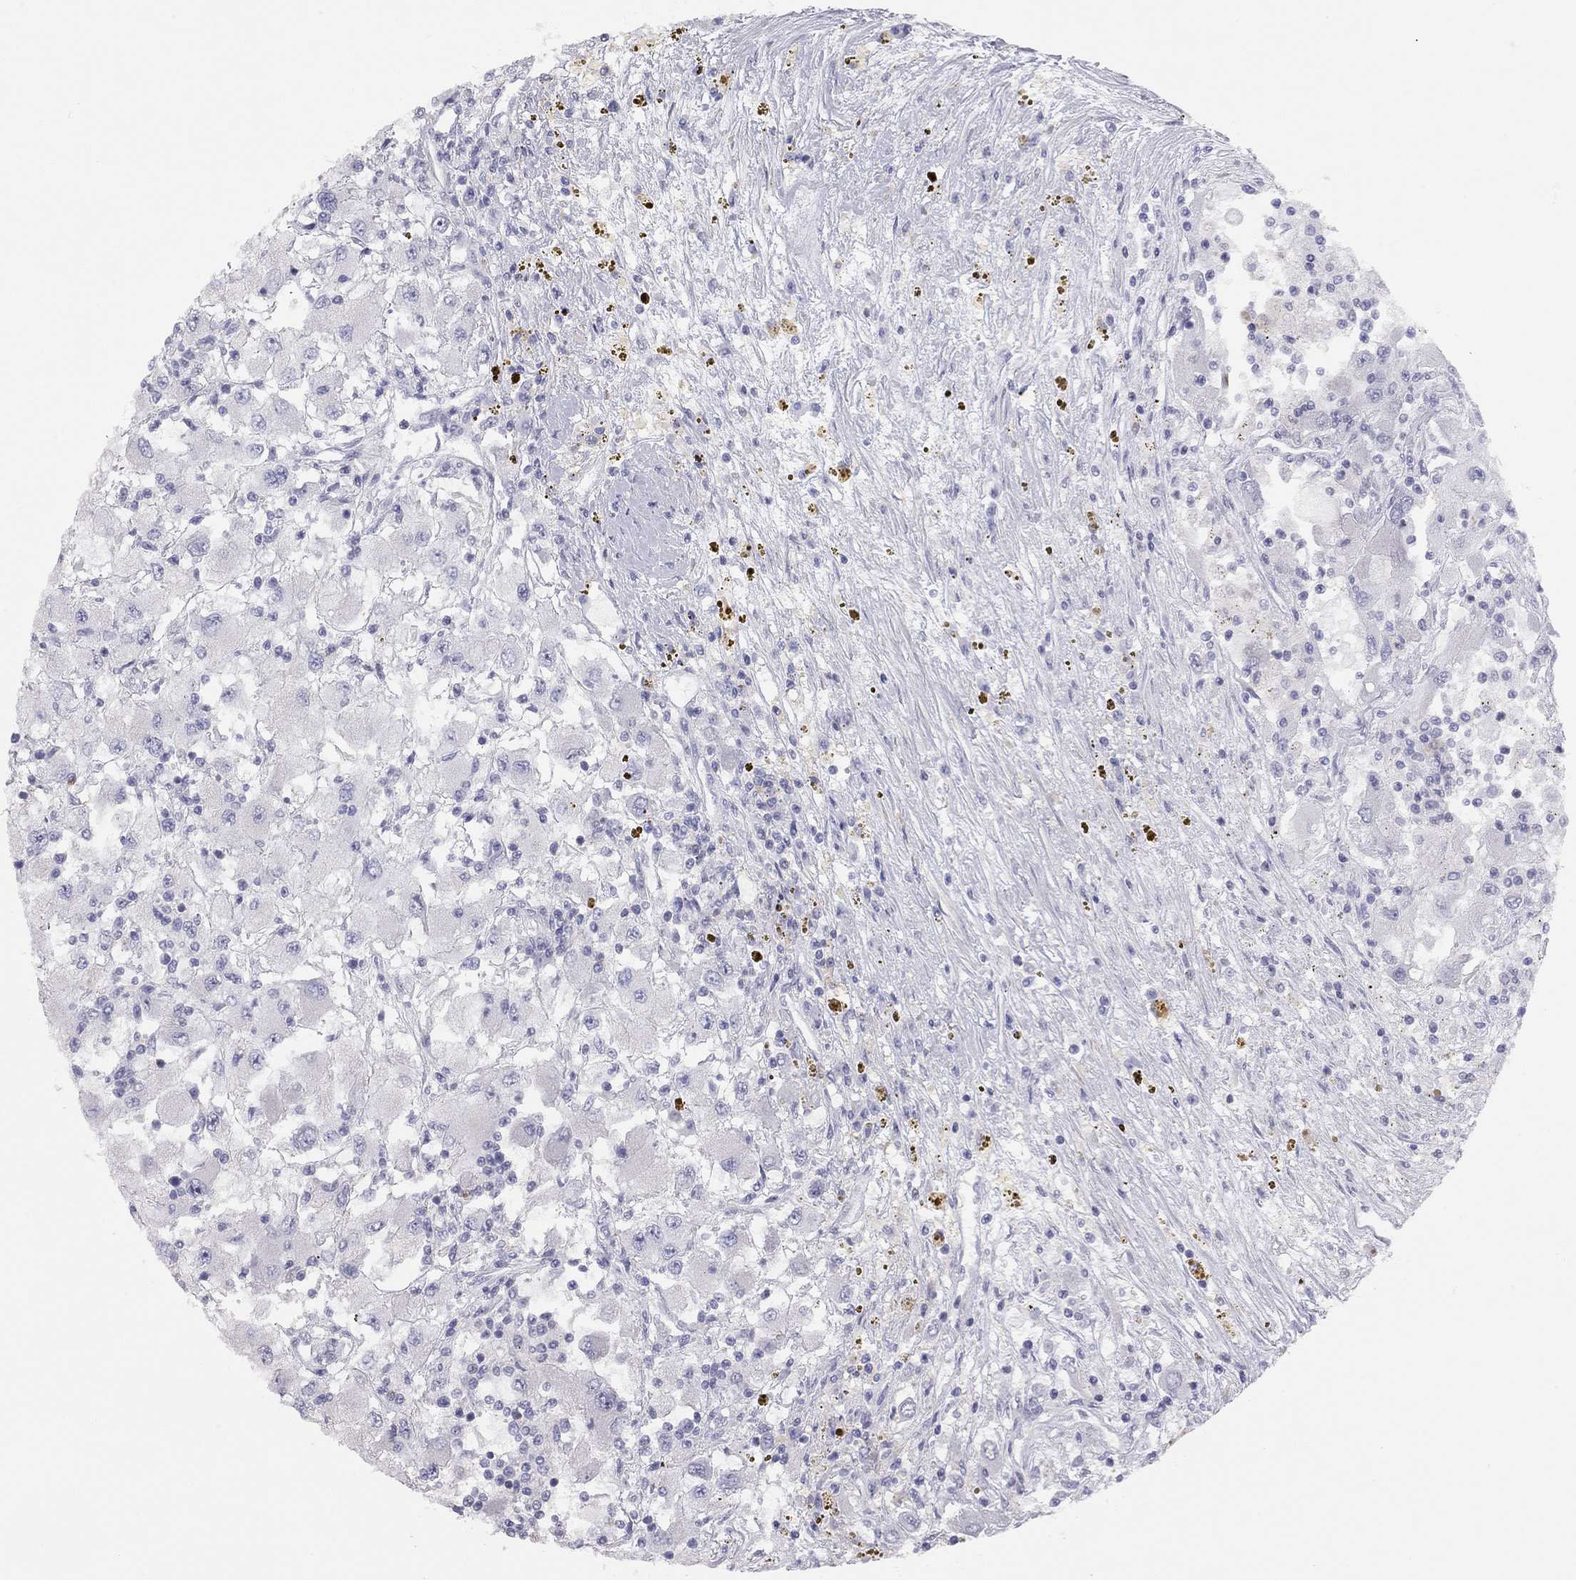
{"staining": {"intensity": "negative", "quantity": "none", "location": "none"}, "tissue": "renal cancer", "cell_type": "Tumor cells", "image_type": "cancer", "snomed": [{"axis": "morphology", "description": "Adenocarcinoma, NOS"}, {"axis": "topography", "description": "Kidney"}], "caption": "DAB (3,3'-diaminobenzidine) immunohistochemical staining of human renal adenocarcinoma exhibits no significant staining in tumor cells.", "gene": "ADCYAP1", "patient": {"sex": "female", "age": 67}}